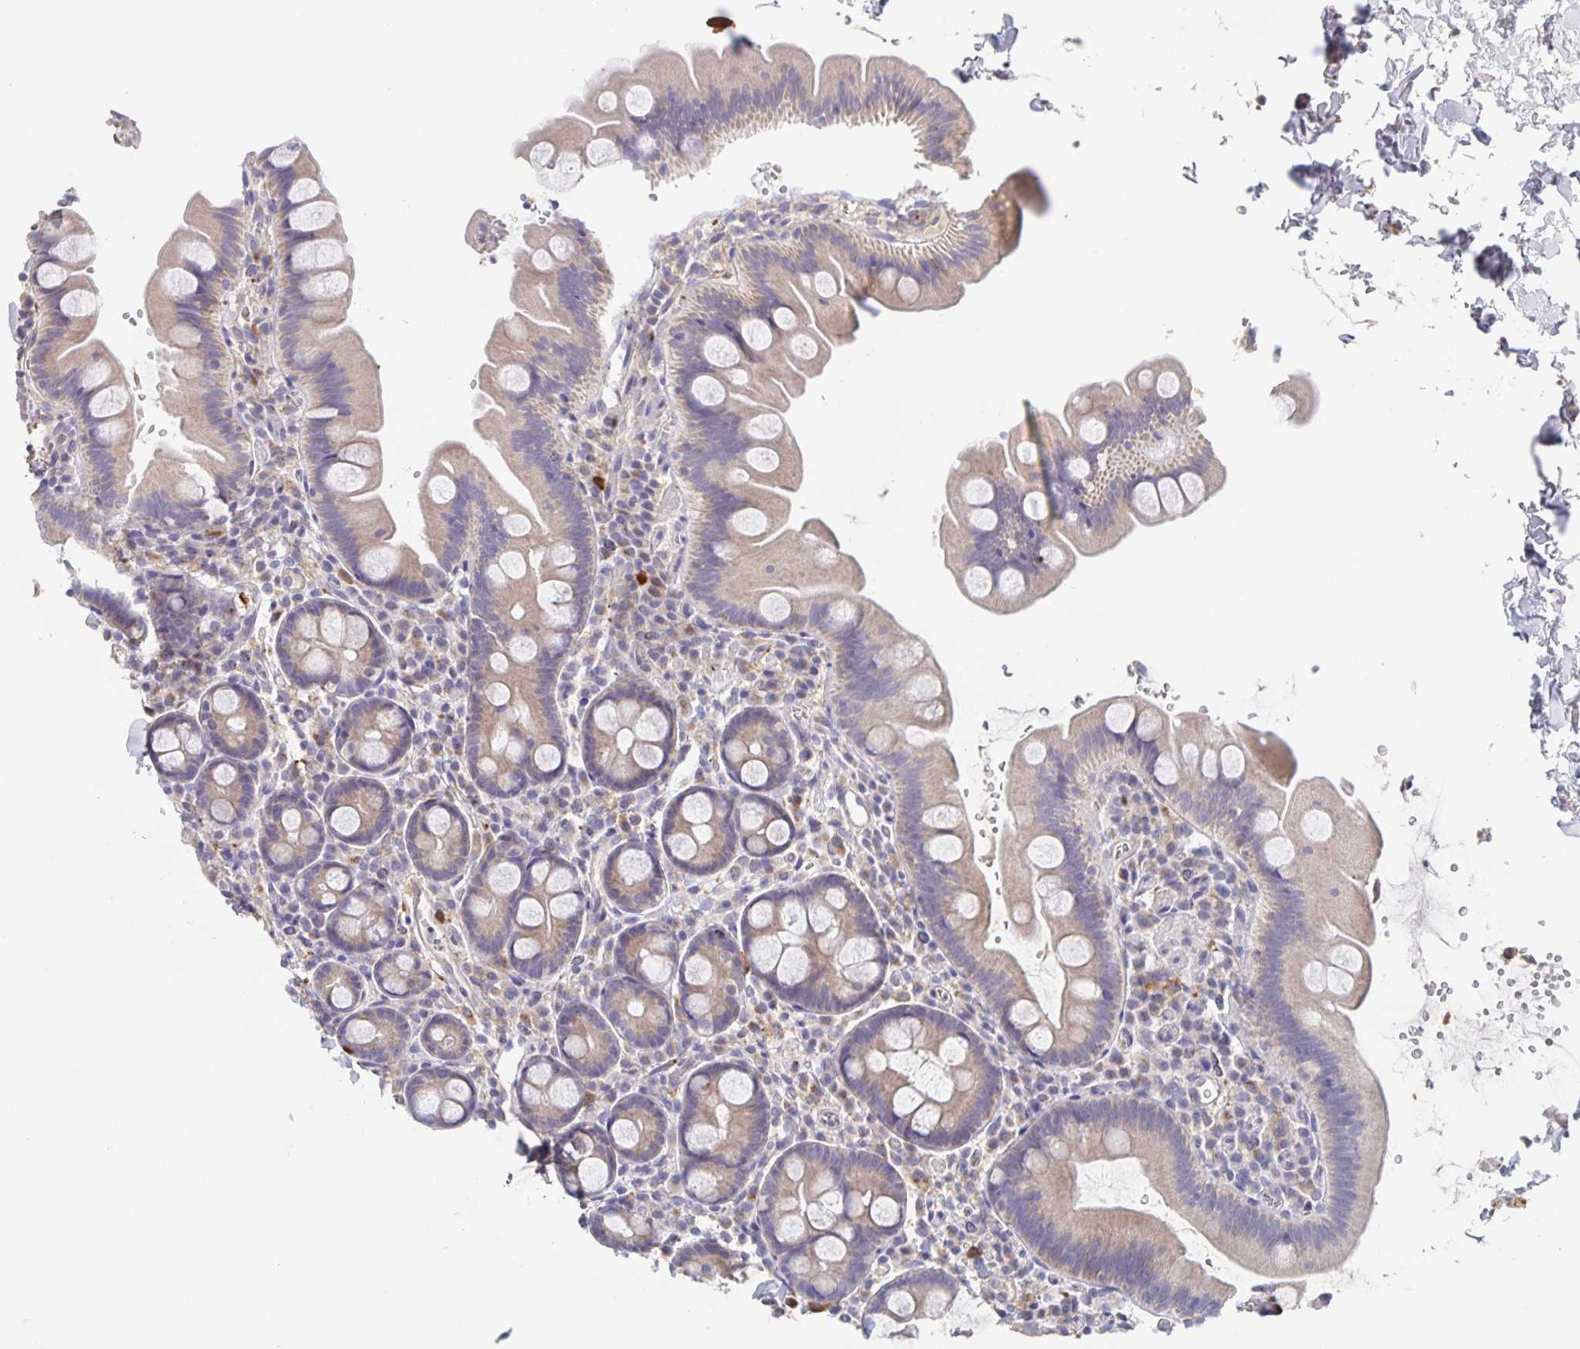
{"staining": {"intensity": "weak", "quantity": "25%-75%", "location": "cytoplasmic/membranous"}, "tissue": "small intestine", "cell_type": "Glandular cells", "image_type": "normal", "snomed": [{"axis": "morphology", "description": "Normal tissue, NOS"}, {"axis": "topography", "description": "Small intestine"}], "caption": "A brown stain highlights weak cytoplasmic/membranous positivity of a protein in glandular cells of normal small intestine. The protein is shown in brown color, while the nuclei are stained blue.", "gene": "CDC42BPG", "patient": {"sex": "female", "age": 68}}